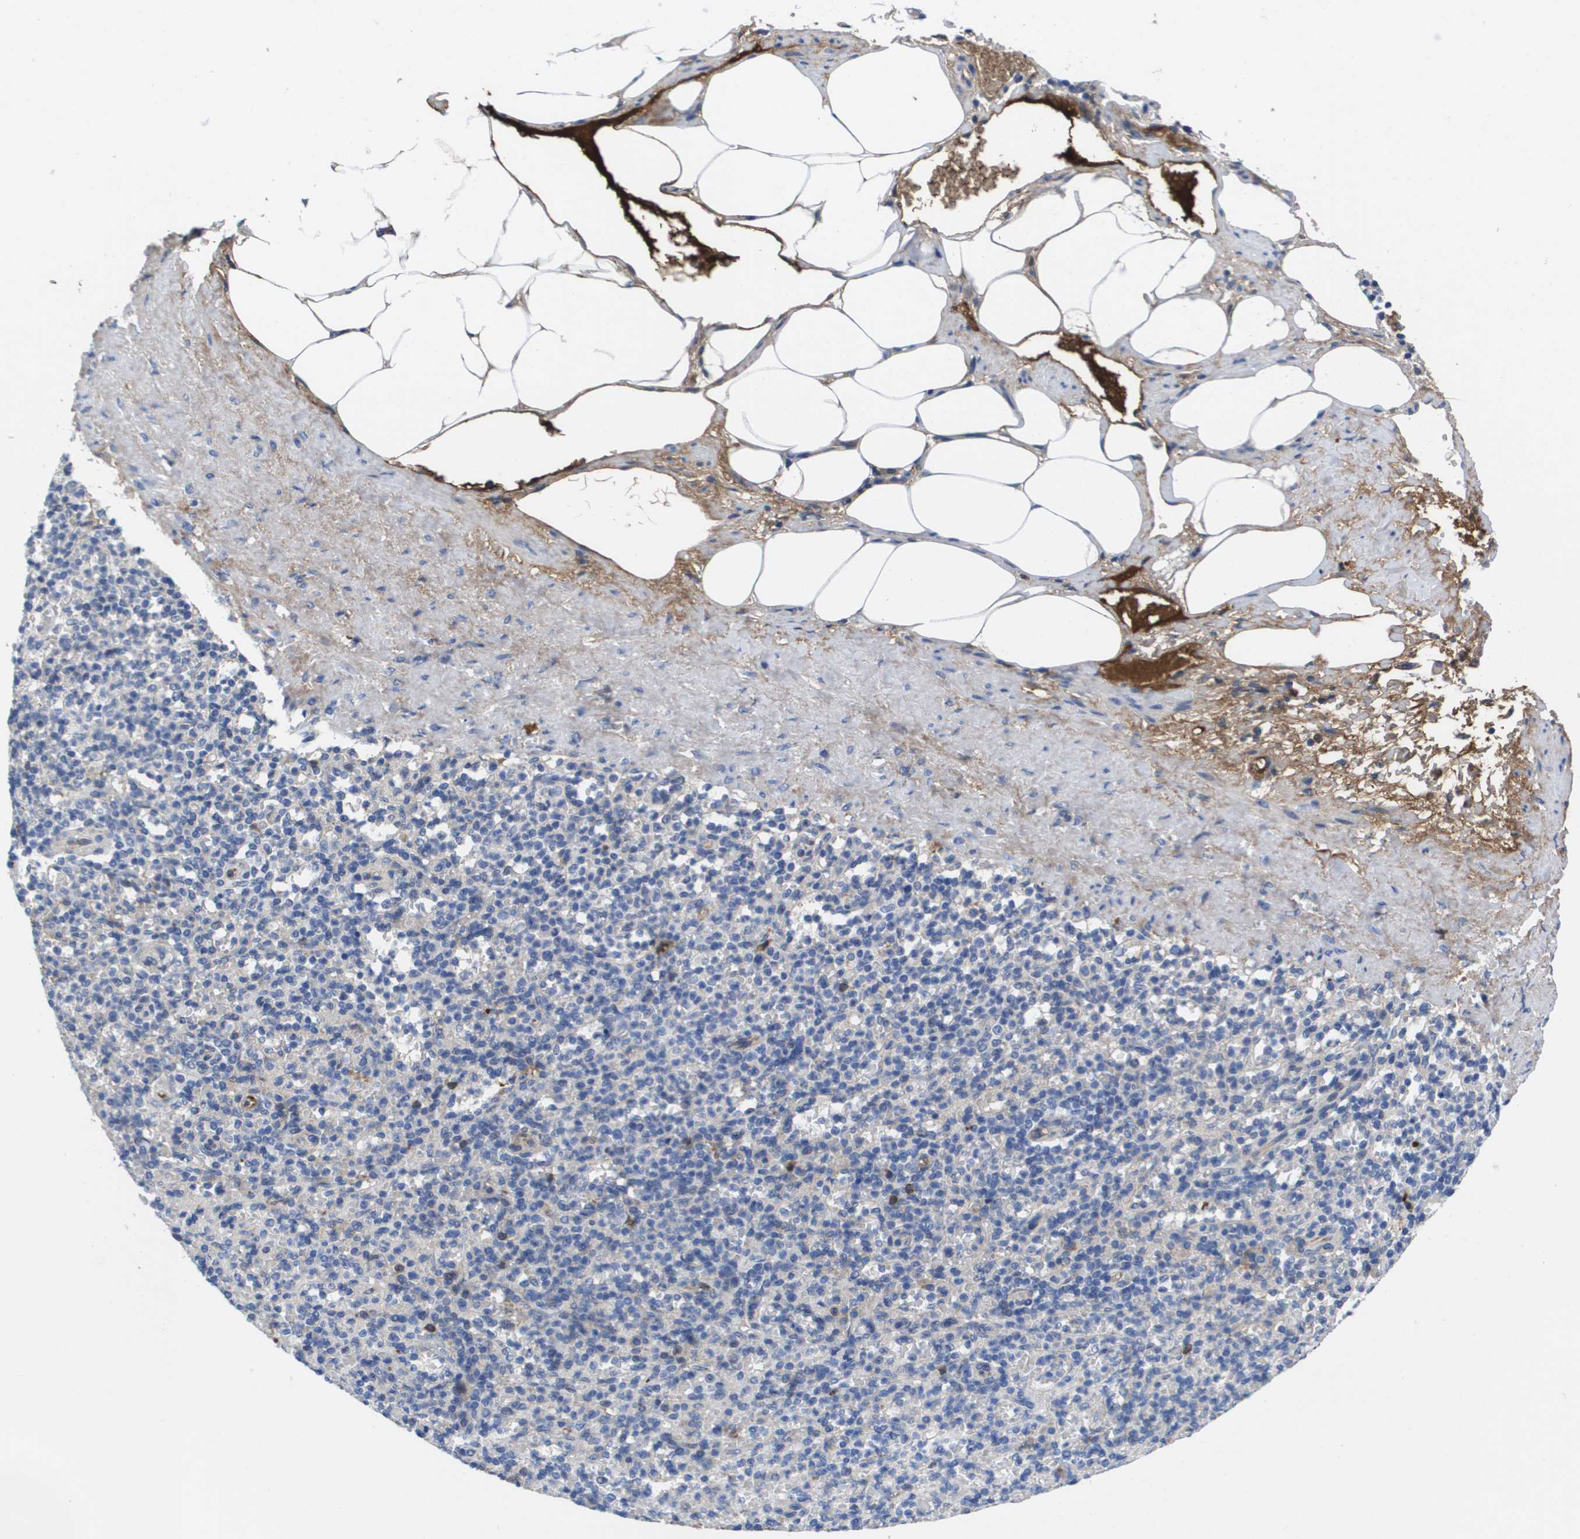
{"staining": {"intensity": "weak", "quantity": "<25%", "location": "cytoplasmic/membranous"}, "tissue": "spleen", "cell_type": "Cells in red pulp", "image_type": "normal", "snomed": [{"axis": "morphology", "description": "Normal tissue, NOS"}, {"axis": "topography", "description": "Spleen"}], "caption": "Immunohistochemical staining of benign spleen shows no significant positivity in cells in red pulp. (Stains: DAB immunohistochemistry (IHC) with hematoxylin counter stain, Microscopy: brightfield microscopy at high magnification).", "gene": "SERPINC1", "patient": {"sex": "female", "age": 74}}